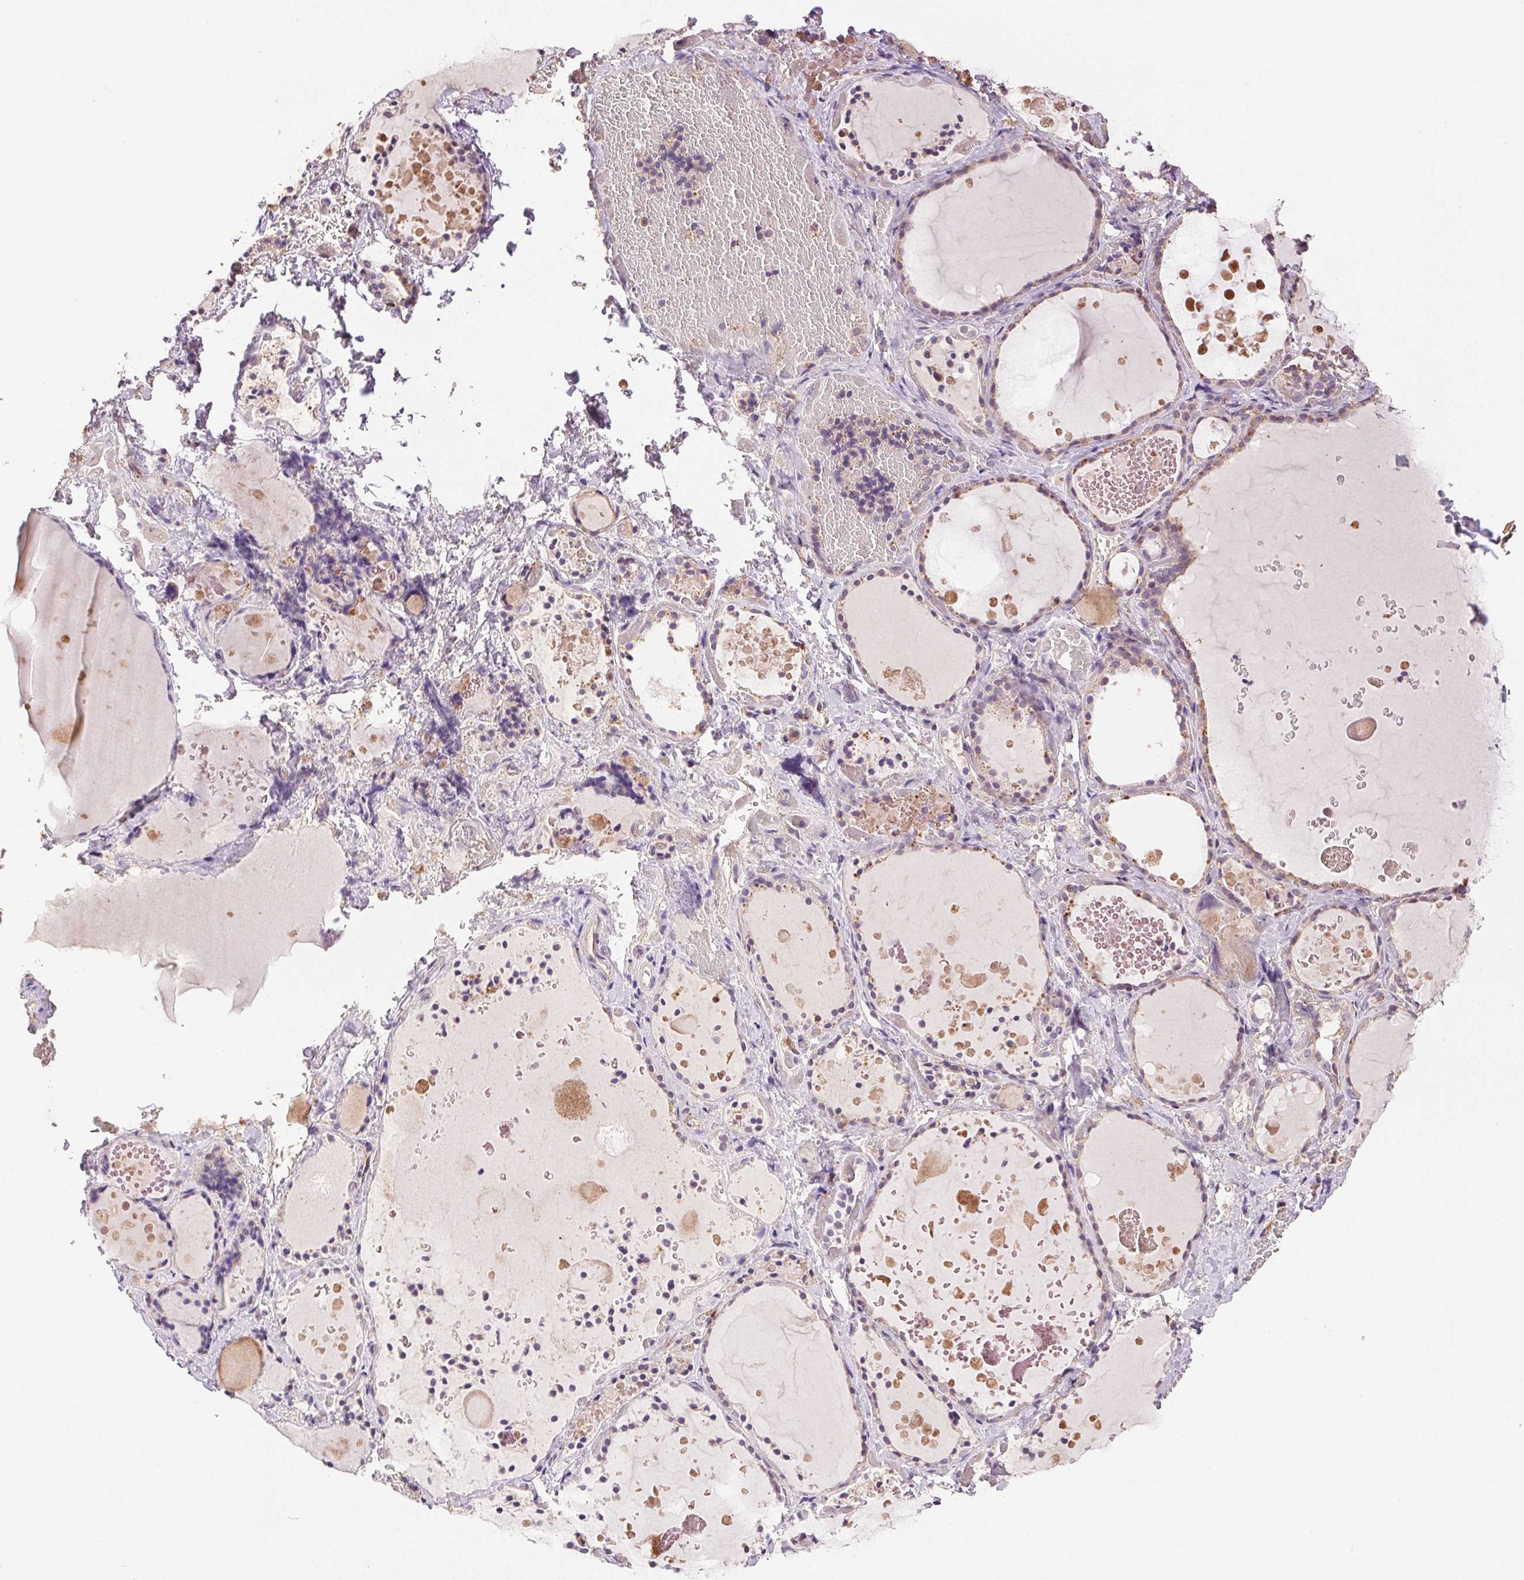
{"staining": {"intensity": "weak", "quantity": "25%-75%", "location": "cytoplasmic/membranous"}, "tissue": "thyroid gland", "cell_type": "Glandular cells", "image_type": "normal", "snomed": [{"axis": "morphology", "description": "Normal tissue, NOS"}, {"axis": "topography", "description": "Thyroid gland"}], "caption": "Immunohistochemical staining of unremarkable human thyroid gland displays low levels of weak cytoplasmic/membranous expression in approximately 25%-75% of glandular cells. Using DAB (3,3'-diaminobenzidine) (brown) and hematoxylin (blue) stains, captured at high magnification using brightfield microscopy.", "gene": "TMEM253", "patient": {"sex": "female", "age": 56}}